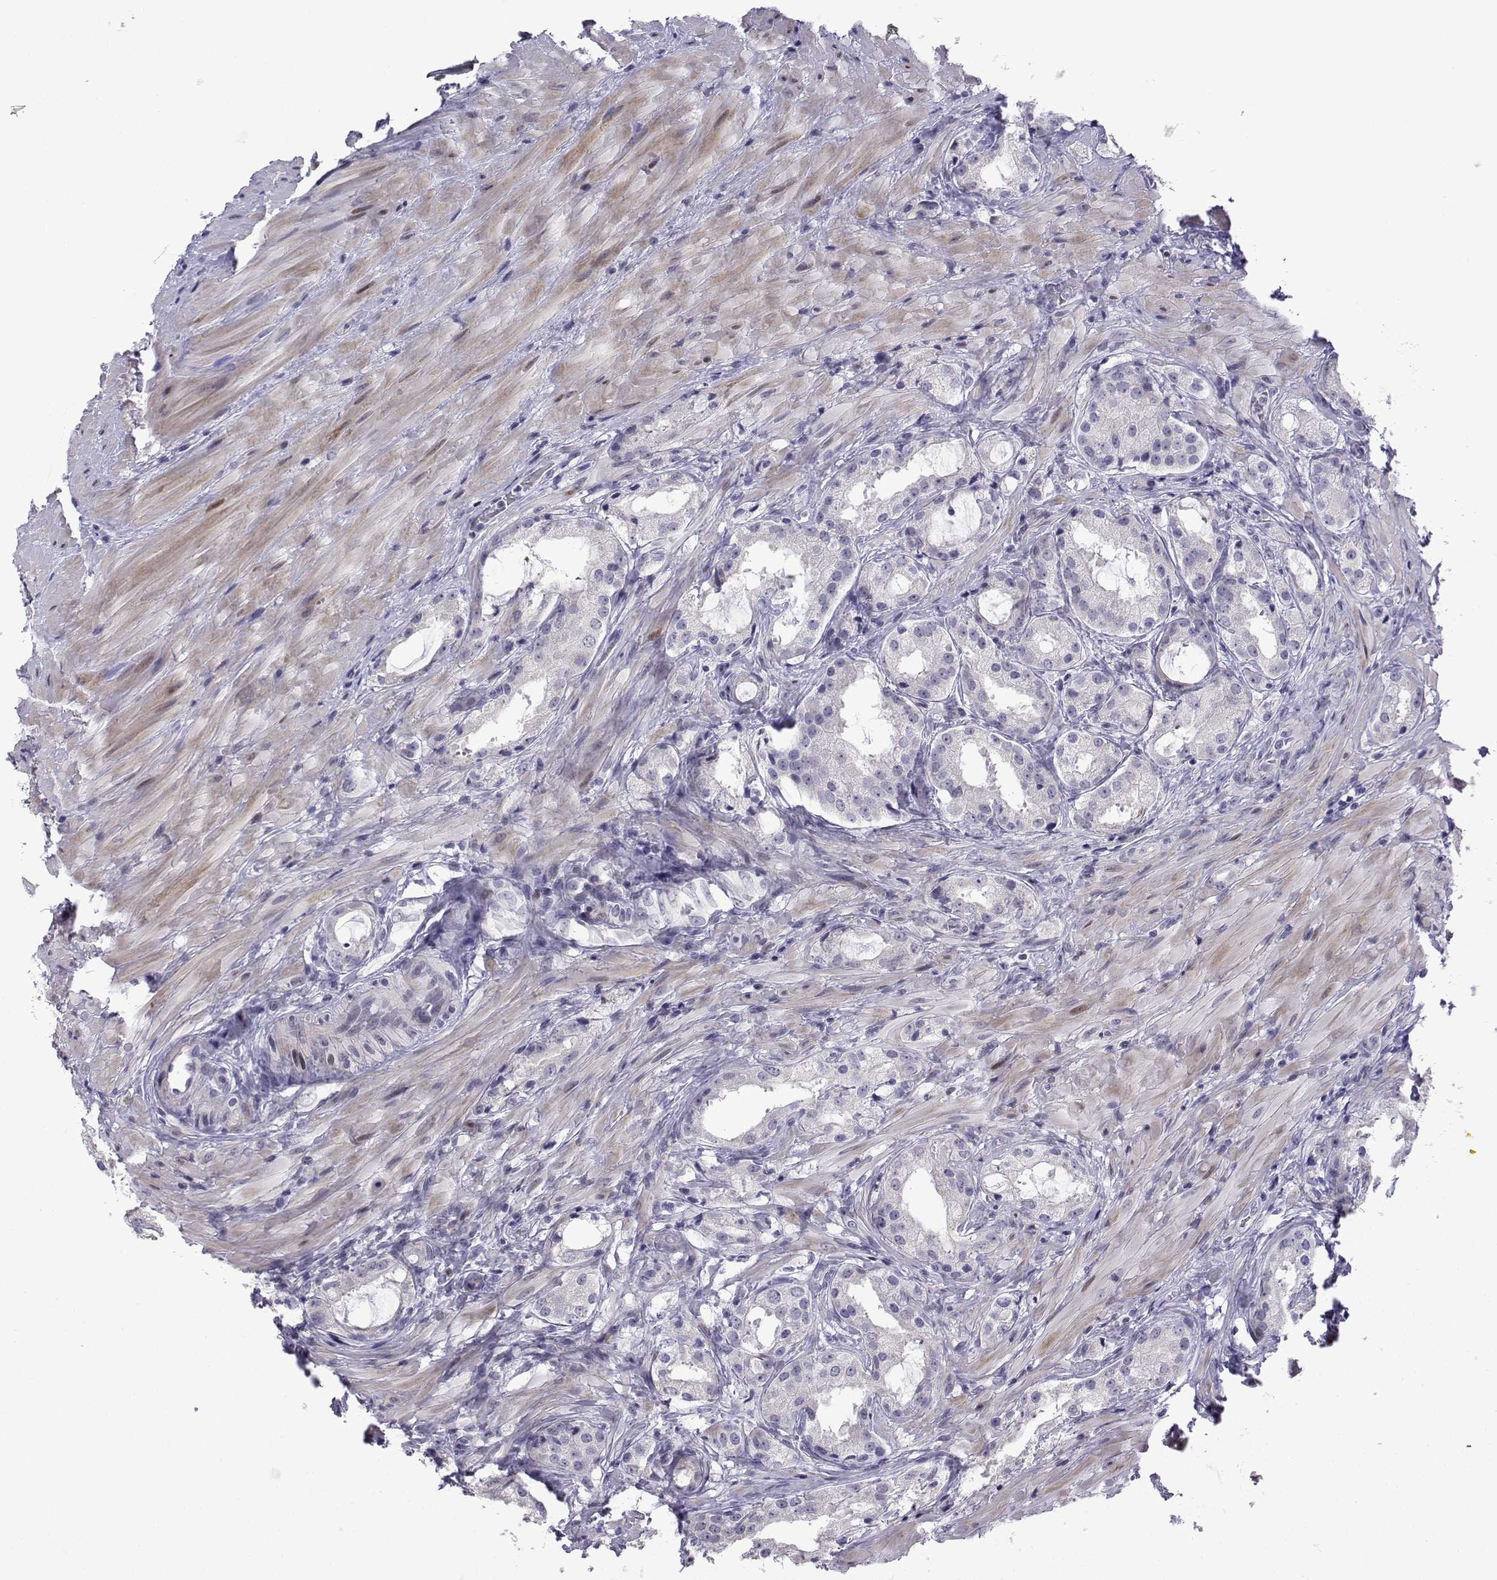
{"staining": {"intensity": "negative", "quantity": "none", "location": "none"}, "tissue": "prostate cancer", "cell_type": "Tumor cells", "image_type": "cancer", "snomed": [{"axis": "morphology", "description": "Adenocarcinoma, NOS"}, {"axis": "morphology", "description": "Adenocarcinoma, High grade"}, {"axis": "topography", "description": "Prostate"}], "caption": "Histopathology image shows no protein expression in tumor cells of prostate cancer (adenocarcinoma (high-grade)) tissue.", "gene": "CFAP70", "patient": {"sex": "male", "age": 64}}